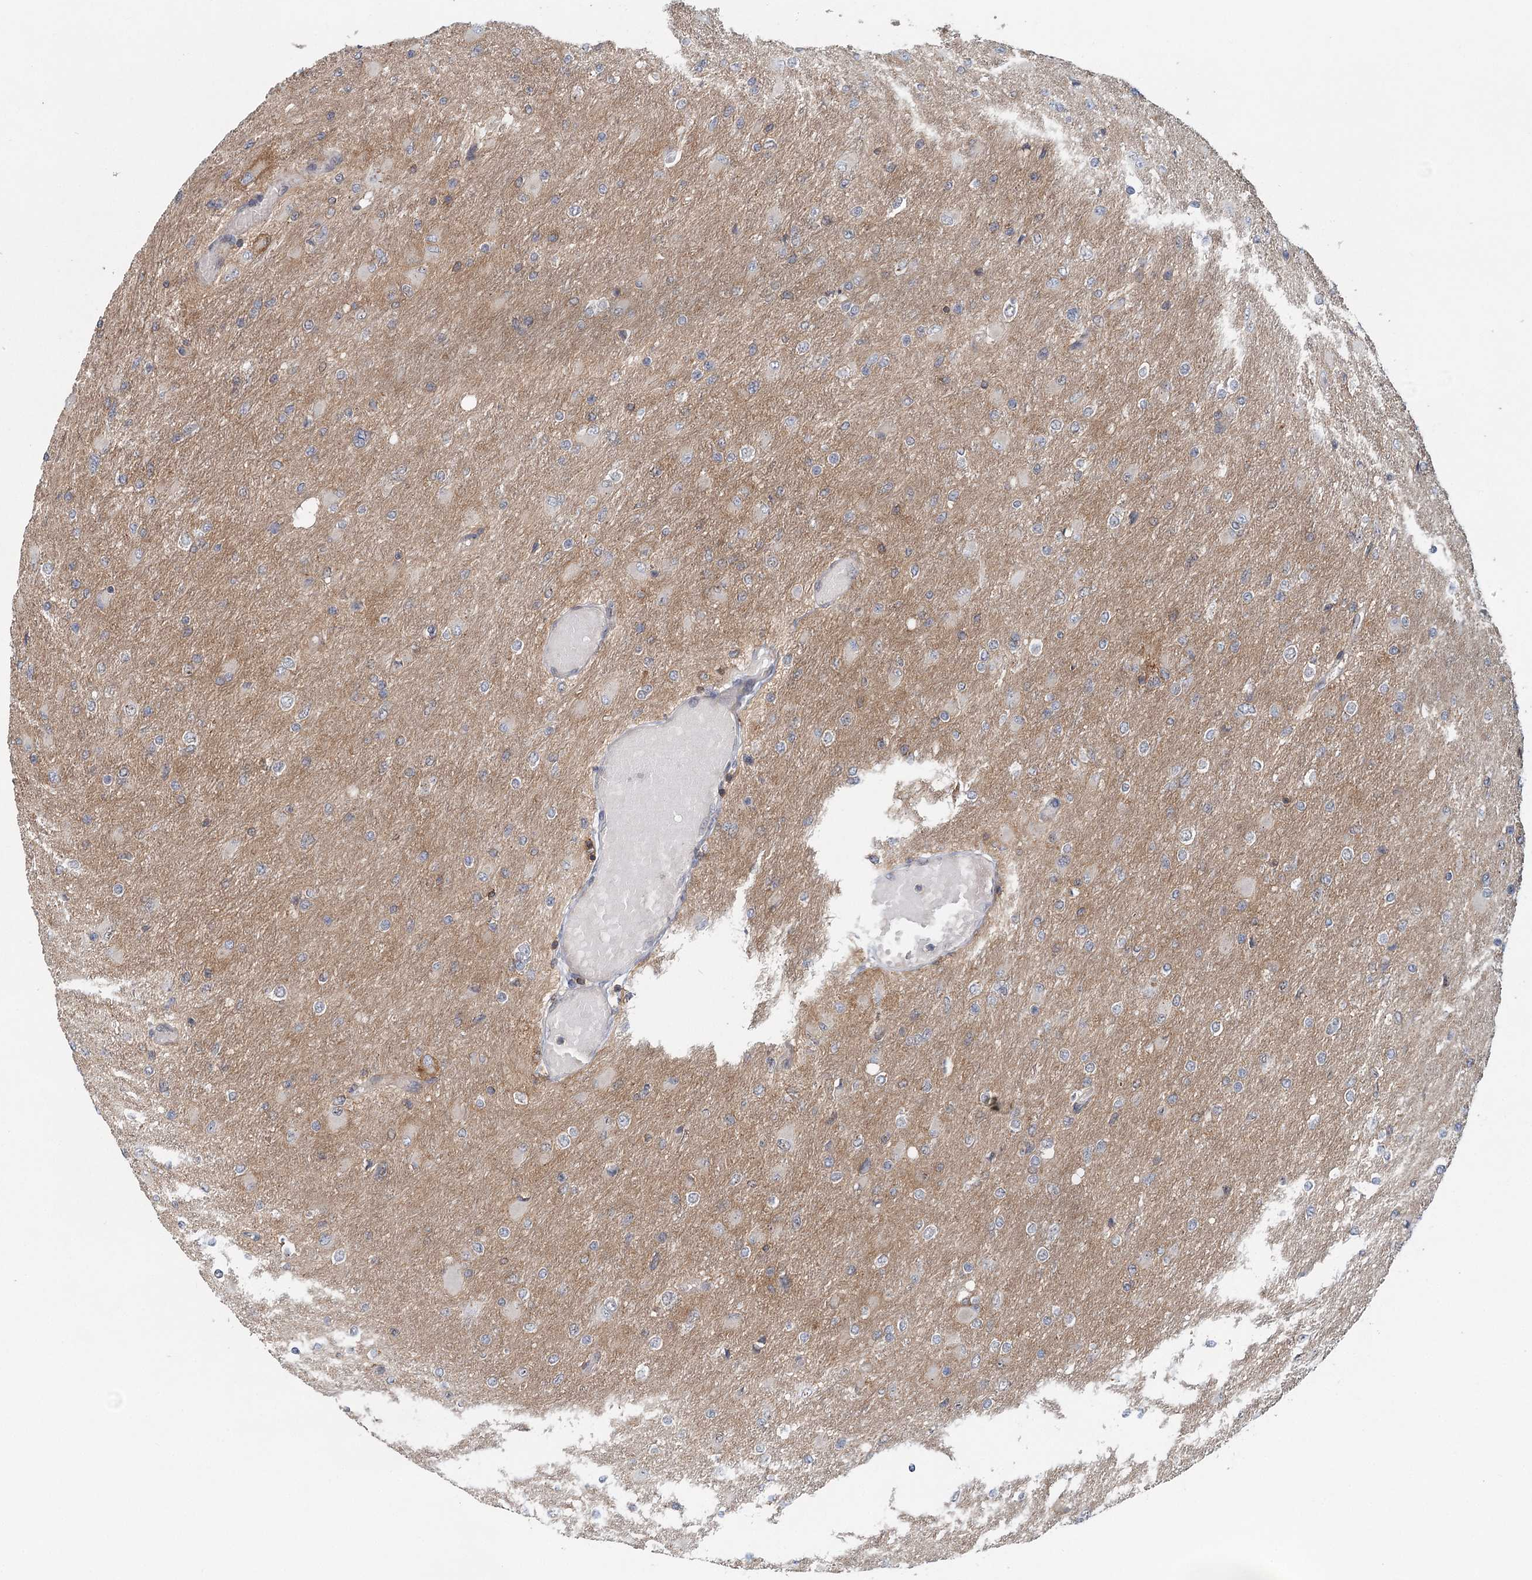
{"staining": {"intensity": "negative", "quantity": "none", "location": "none"}, "tissue": "glioma", "cell_type": "Tumor cells", "image_type": "cancer", "snomed": [{"axis": "morphology", "description": "Glioma, malignant, High grade"}, {"axis": "topography", "description": "Cerebral cortex"}], "caption": "A high-resolution histopathology image shows immunohistochemistry staining of malignant glioma (high-grade), which shows no significant expression in tumor cells.", "gene": "CDC42SE2", "patient": {"sex": "female", "age": 36}}